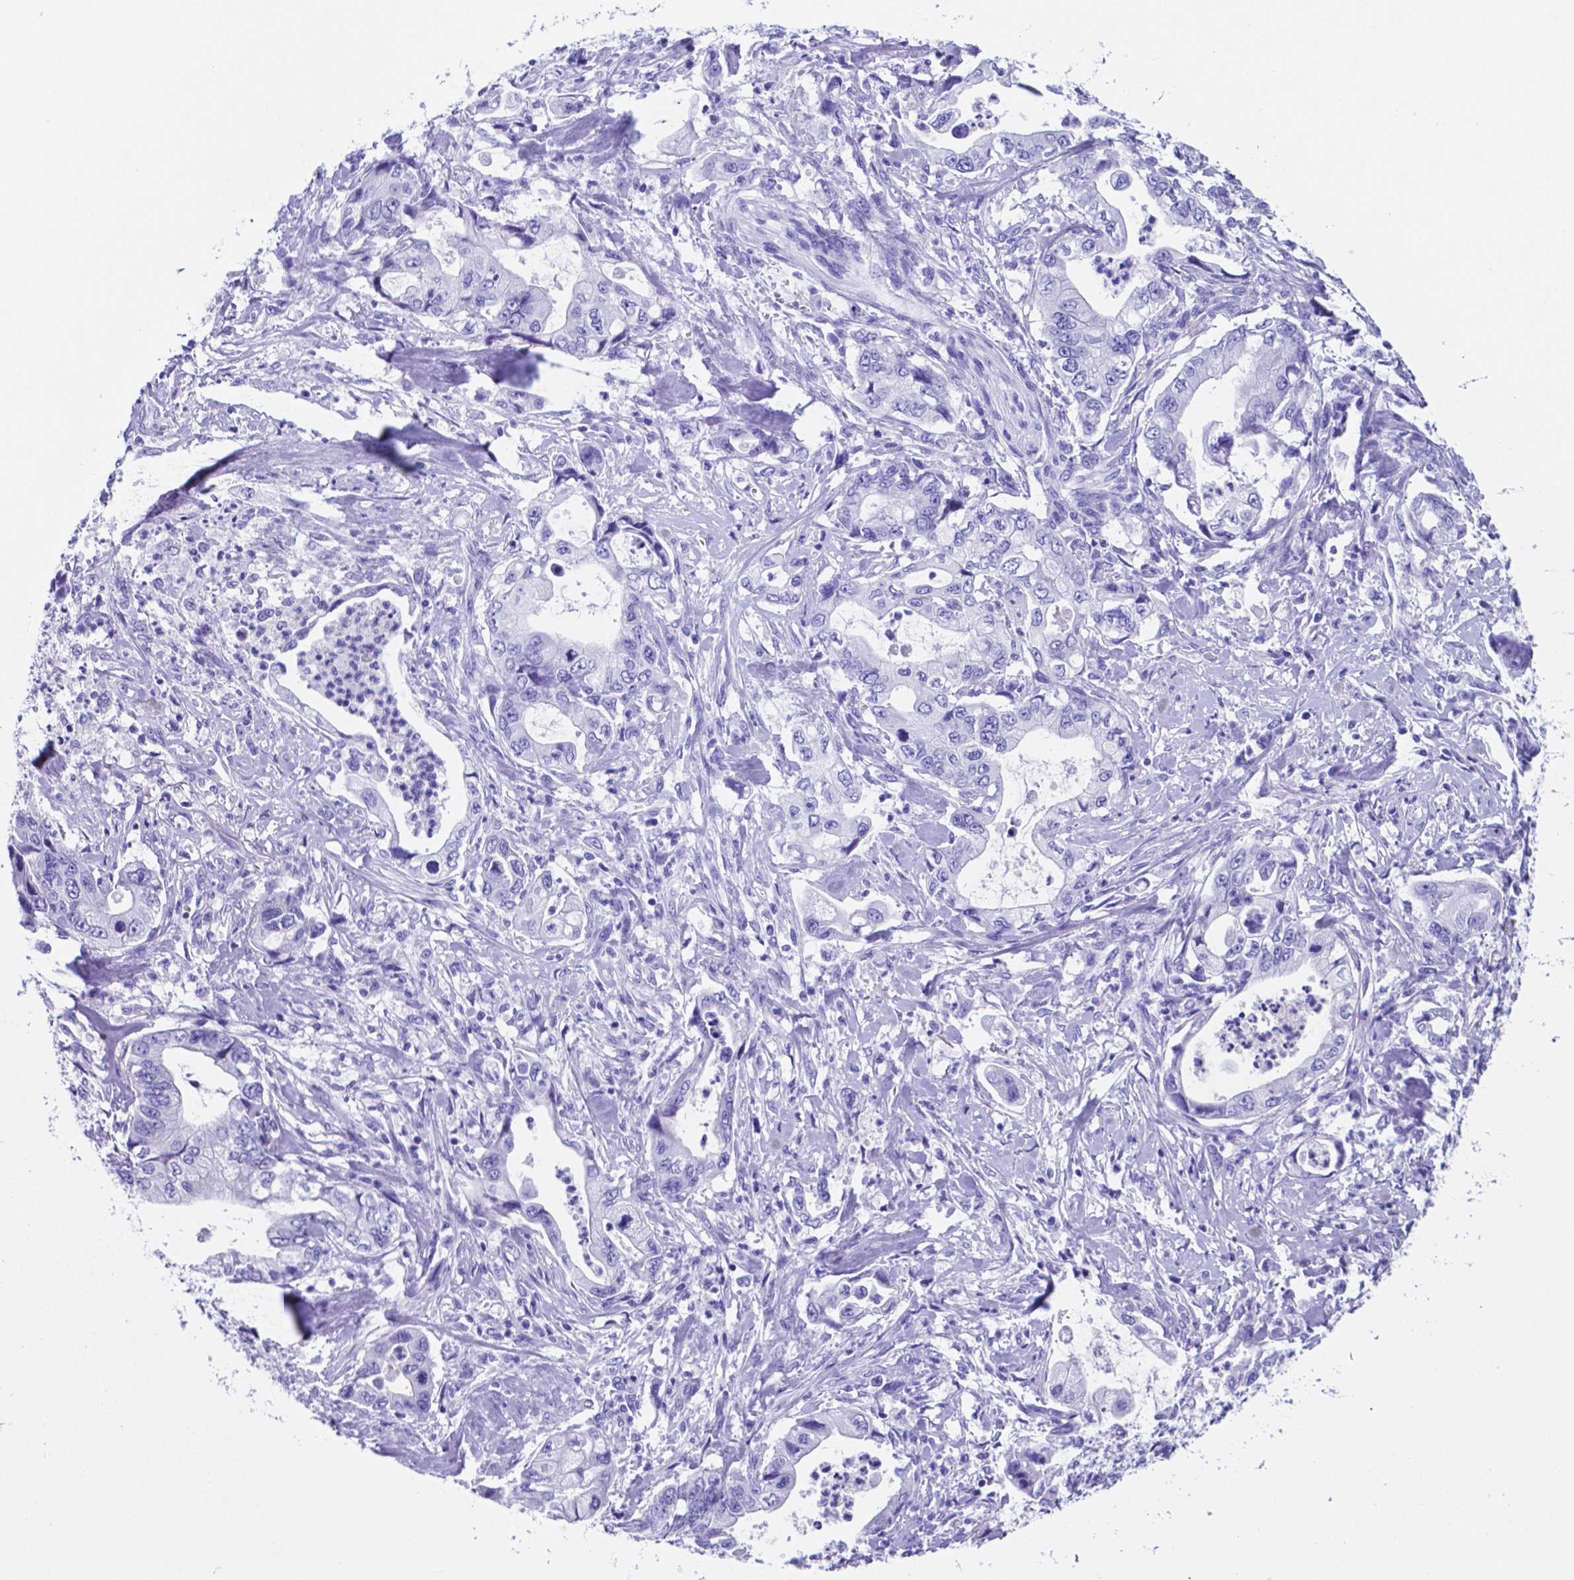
{"staining": {"intensity": "negative", "quantity": "none", "location": "none"}, "tissue": "stomach cancer", "cell_type": "Tumor cells", "image_type": "cancer", "snomed": [{"axis": "morphology", "description": "Adenocarcinoma, NOS"}, {"axis": "topography", "description": "Pancreas"}, {"axis": "topography", "description": "Stomach, upper"}], "caption": "High power microscopy image of an immunohistochemistry histopathology image of adenocarcinoma (stomach), revealing no significant positivity in tumor cells.", "gene": "DNAAF8", "patient": {"sex": "male", "age": 77}}